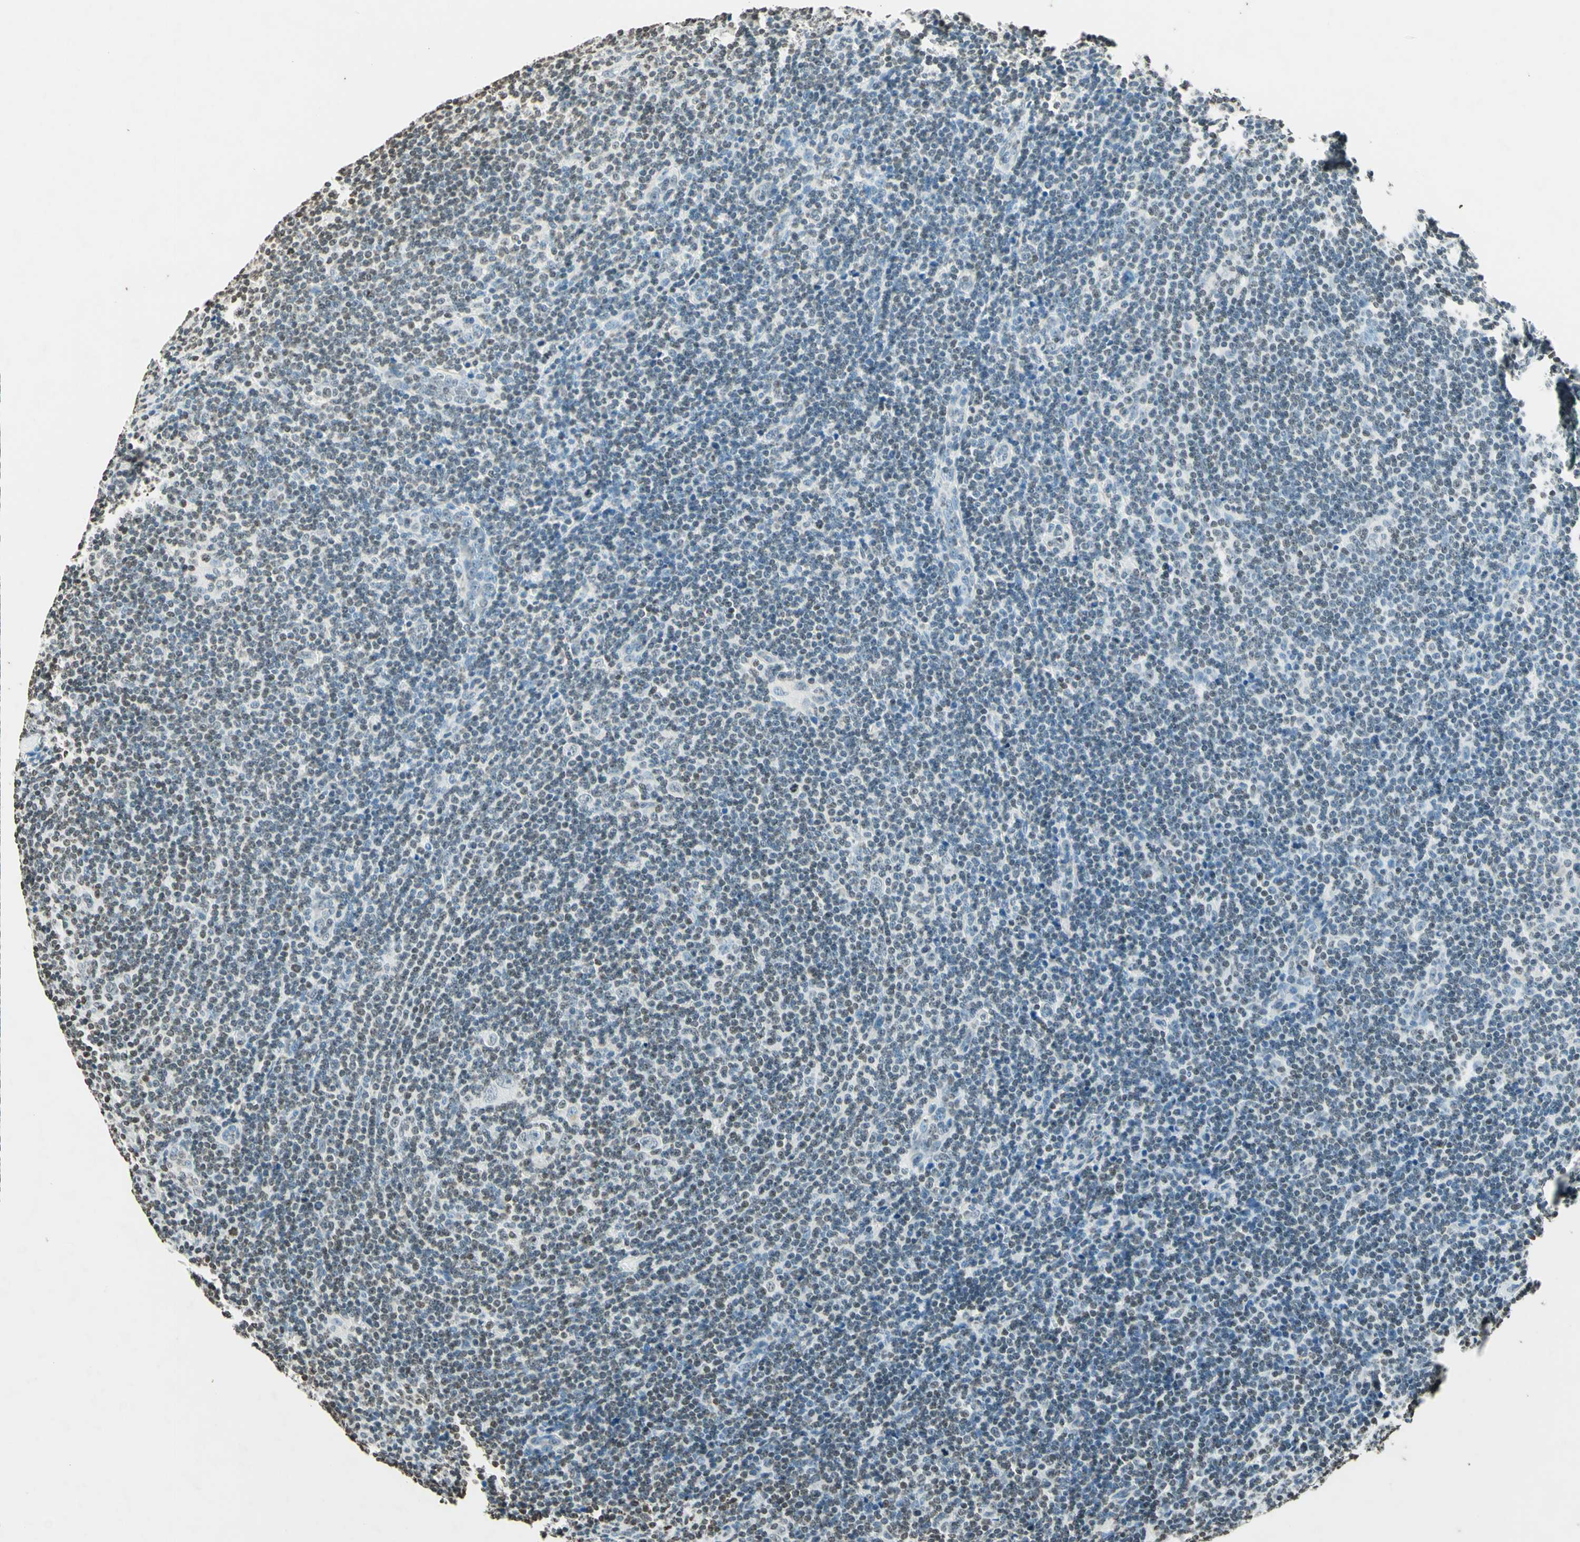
{"staining": {"intensity": "weak", "quantity": "<25%", "location": "nuclear"}, "tissue": "lymphoma", "cell_type": "Tumor cells", "image_type": "cancer", "snomed": [{"axis": "morphology", "description": "Hodgkin's disease, NOS"}, {"axis": "topography", "description": "Lymph node"}], "caption": "Immunohistochemistry (IHC) of lymphoma shows no staining in tumor cells. (DAB (3,3'-diaminobenzidine) immunohistochemistry (IHC) with hematoxylin counter stain).", "gene": "MSH2", "patient": {"sex": "female", "age": 57}}